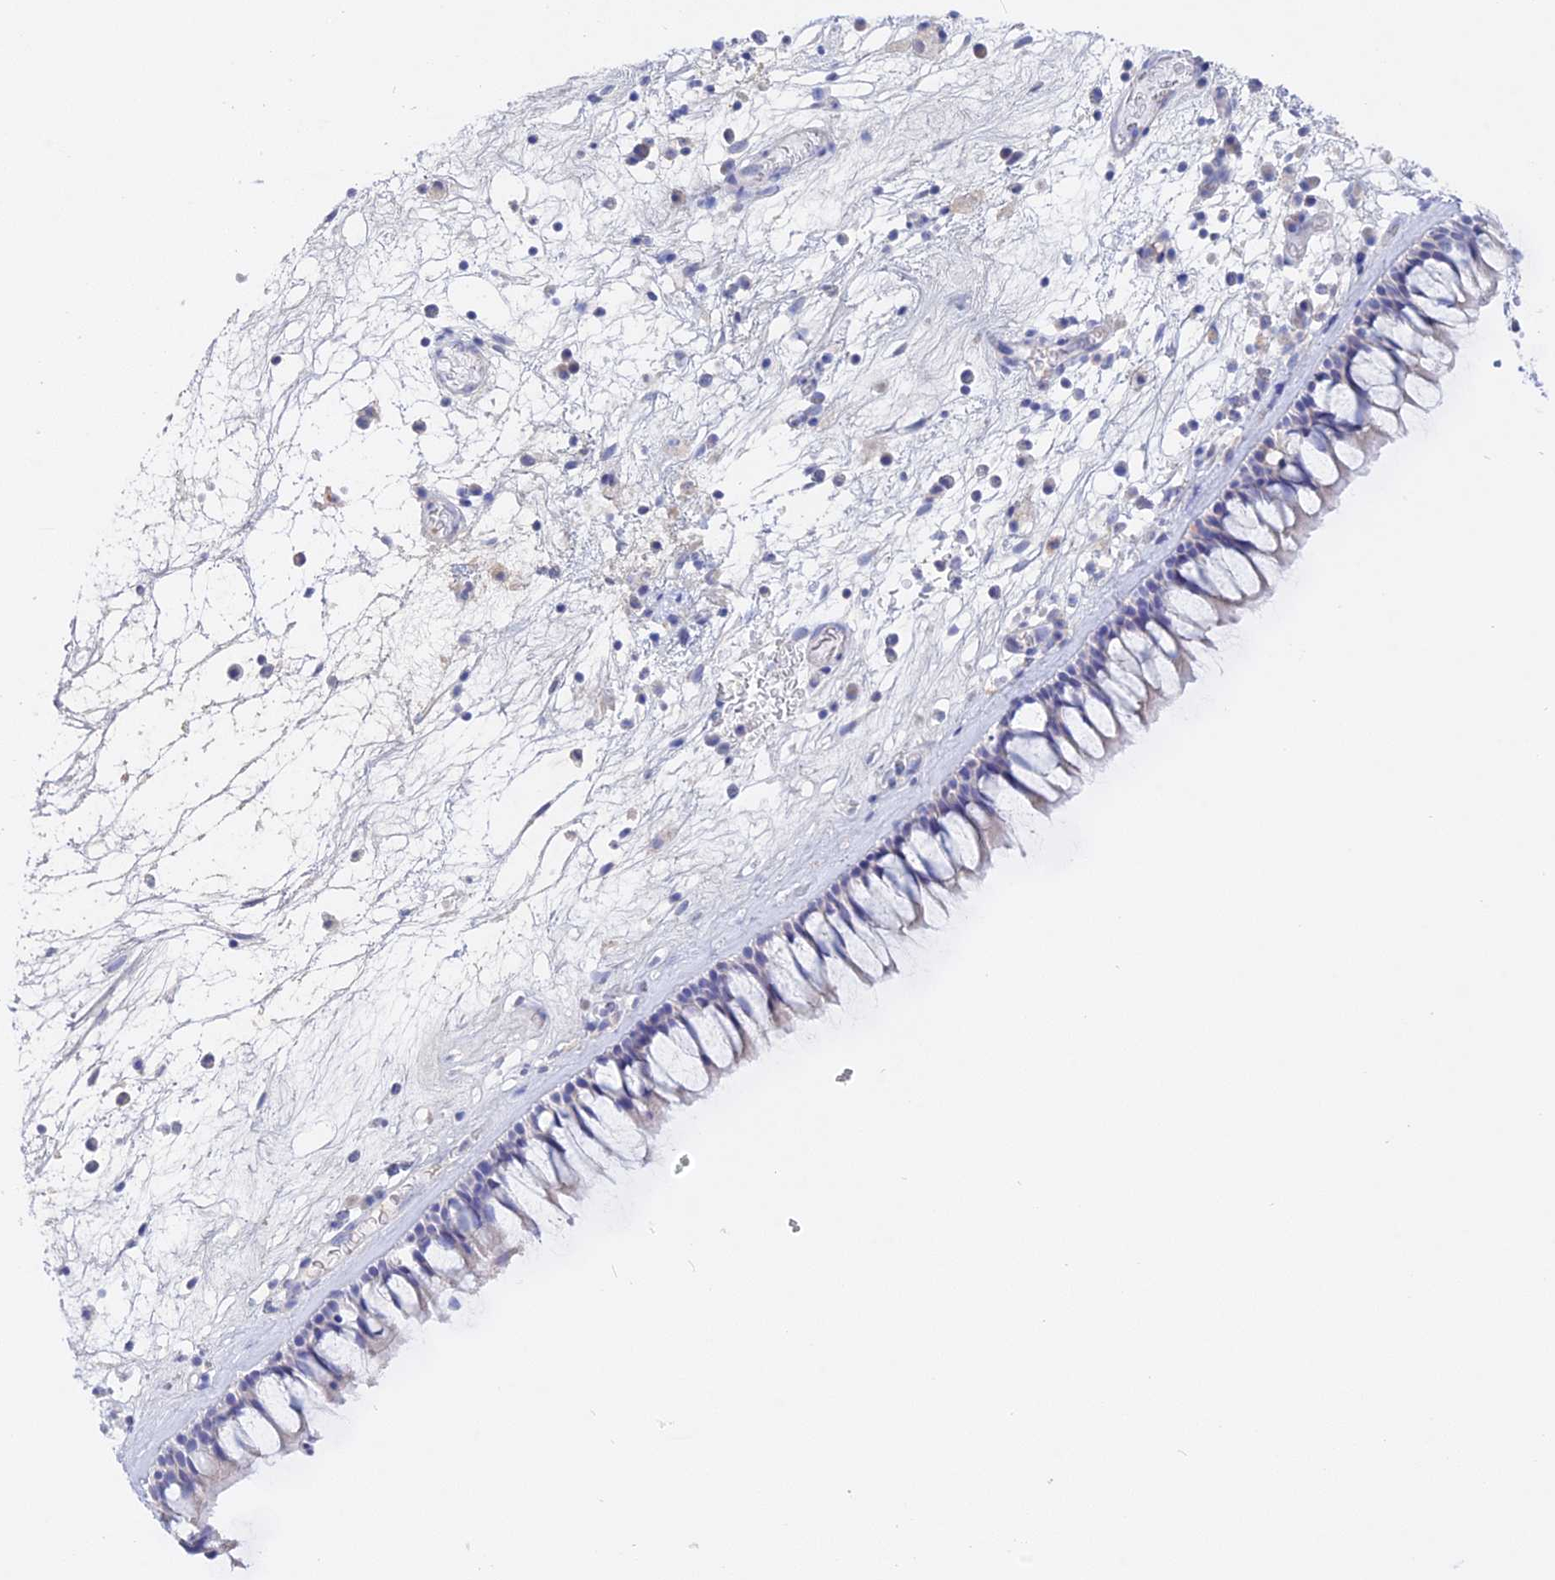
{"staining": {"intensity": "negative", "quantity": "none", "location": "none"}, "tissue": "nasopharynx", "cell_type": "Respiratory epithelial cells", "image_type": "normal", "snomed": [{"axis": "morphology", "description": "Normal tissue, NOS"}, {"axis": "morphology", "description": "Inflammation, NOS"}, {"axis": "morphology", "description": "Malignant melanoma, Metastatic site"}, {"axis": "topography", "description": "Nasopharynx"}], "caption": "Respiratory epithelial cells are negative for protein expression in normal human nasopharynx. The staining was performed using DAB (3,3'-diaminobenzidine) to visualize the protein expression in brown, while the nuclei were stained in blue with hematoxylin (Magnification: 20x).", "gene": "ADGRA1", "patient": {"sex": "male", "age": 70}}